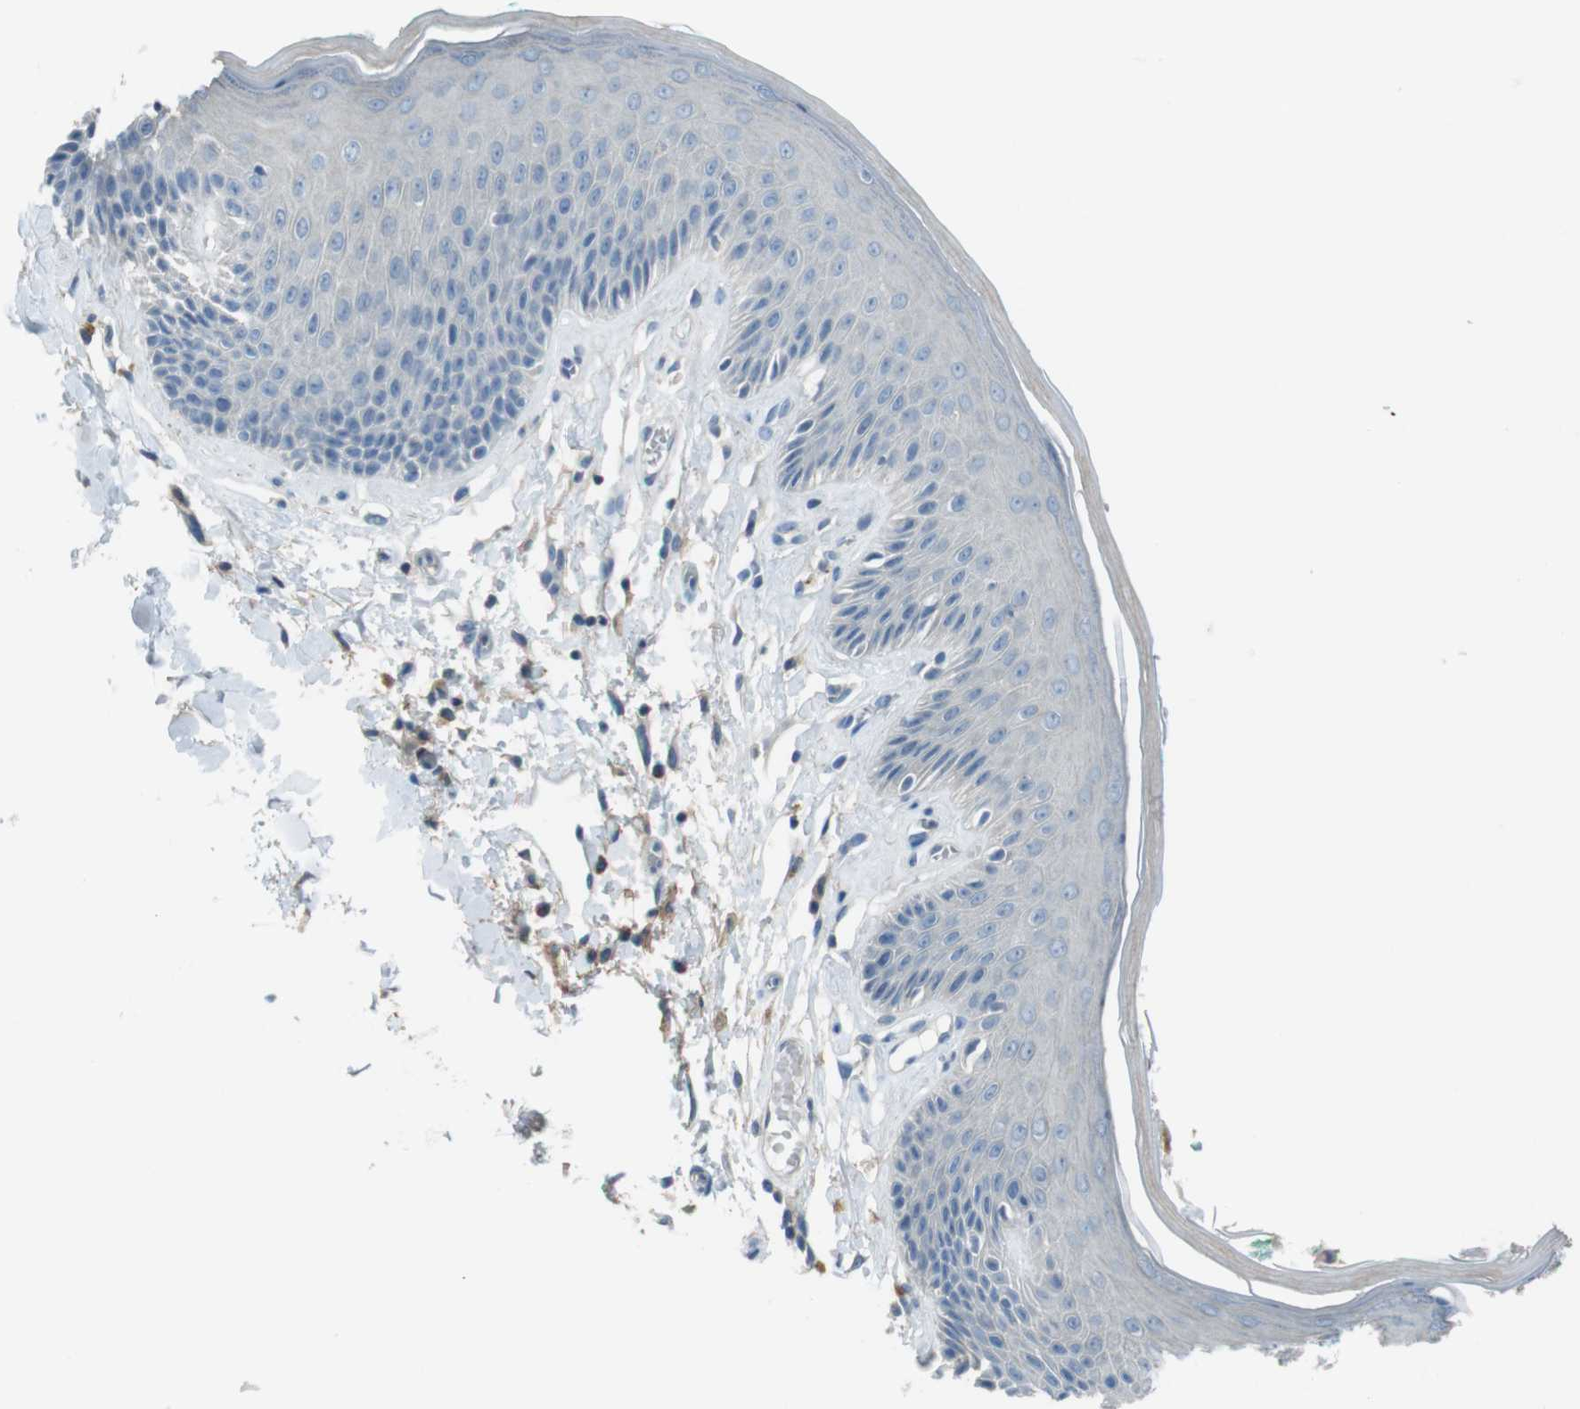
{"staining": {"intensity": "weak", "quantity": "<25%", "location": "cytoplasmic/membranous"}, "tissue": "skin", "cell_type": "Epidermal cells", "image_type": "normal", "snomed": [{"axis": "morphology", "description": "Normal tissue, NOS"}, {"axis": "topography", "description": "Vulva"}], "caption": "DAB immunohistochemical staining of normal skin displays no significant staining in epidermal cells.", "gene": "ENTPD7", "patient": {"sex": "female", "age": 73}}